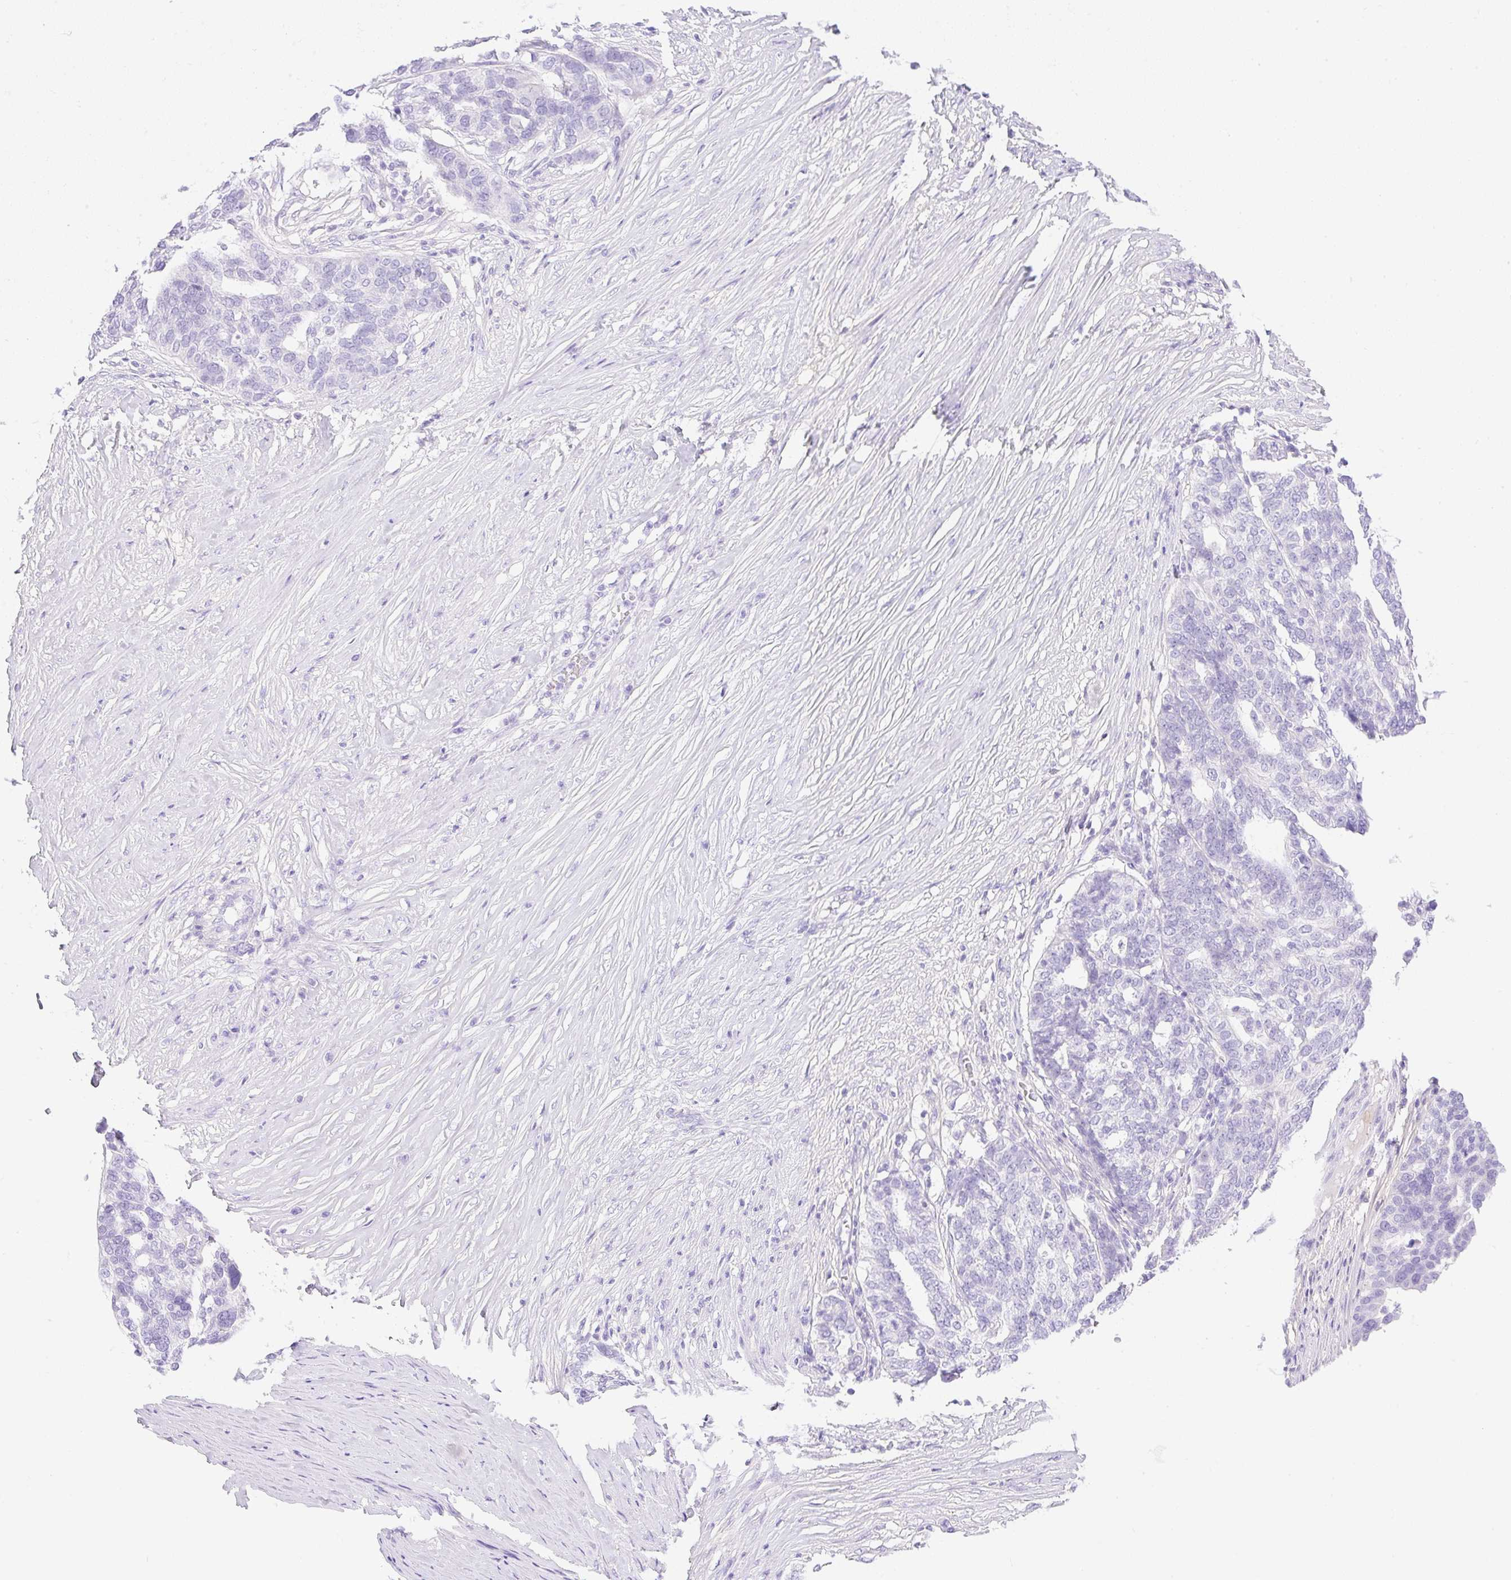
{"staining": {"intensity": "negative", "quantity": "none", "location": "none"}, "tissue": "ovarian cancer", "cell_type": "Tumor cells", "image_type": "cancer", "snomed": [{"axis": "morphology", "description": "Cystadenocarcinoma, serous, NOS"}, {"axis": "topography", "description": "Ovary"}], "caption": "Immunohistochemical staining of ovarian cancer displays no significant expression in tumor cells.", "gene": "CDX1", "patient": {"sex": "female", "age": 59}}